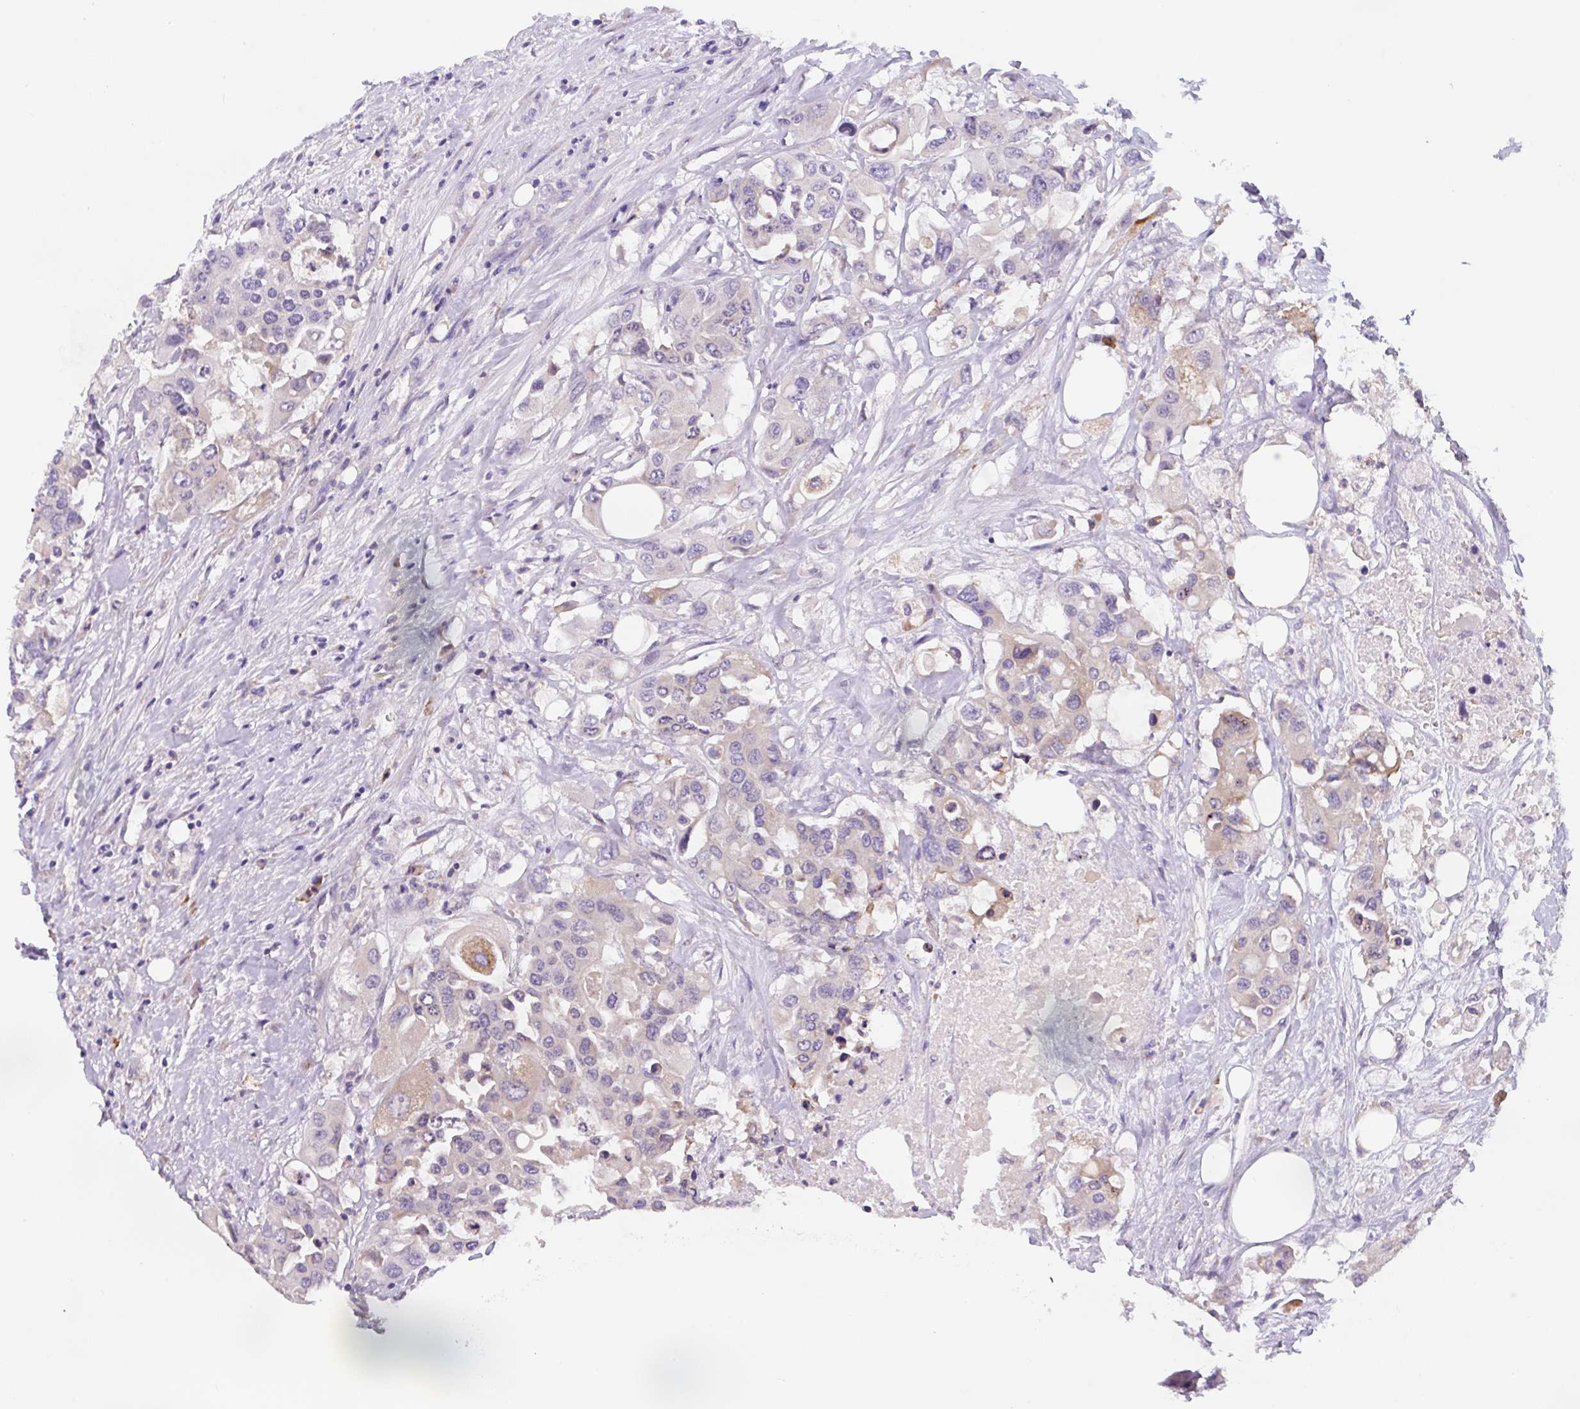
{"staining": {"intensity": "moderate", "quantity": "<25%", "location": "cytoplasmic/membranous"}, "tissue": "colorectal cancer", "cell_type": "Tumor cells", "image_type": "cancer", "snomed": [{"axis": "morphology", "description": "Adenocarcinoma, NOS"}, {"axis": "topography", "description": "Colon"}], "caption": "Protein staining displays moderate cytoplasmic/membranous staining in about <25% of tumor cells in adenocarcinoma (colorectal).", "gene": "FZD5", "patient": {"sex": "male", "age": 77}}